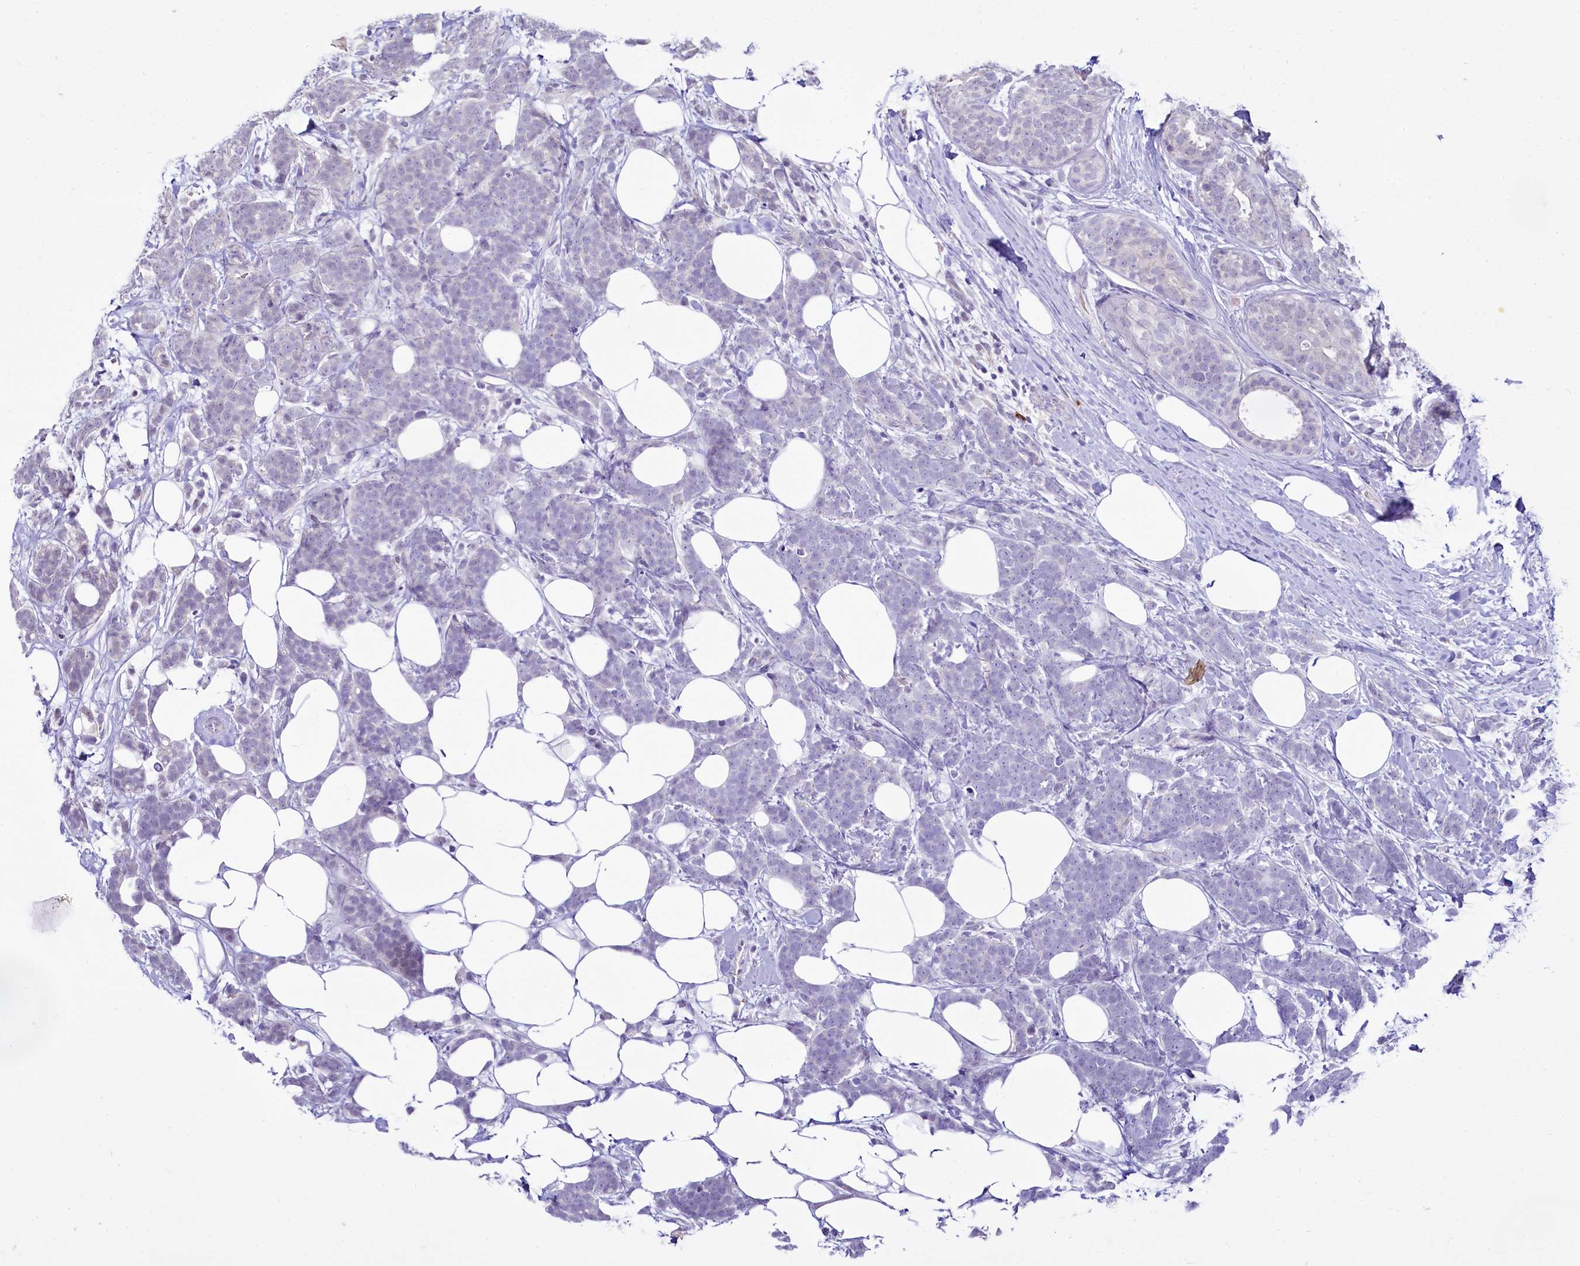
{"staining": {"intensity": "negative", "quantity": "none", "location": "none"}, "tissue": "breast cancer", "cell_type": "Tumor cells", "image_type": "cancer", "snomed": [{"axis": "morphology", "description": "Lobular carcinoma"}, {"axis": "topography", "description": "Breast"}], "caption": "IHC of human breast cancer (lobular carcinoma) demonstrates no staining in tumor cells. The staining was performed using DAB (3,3'-diaminobenzidine) to visualize the protein expression in brown, while the nuclei were stained in blue with hematoxylin (Magnification: 20x).", "gene": "BANK1", "patient": {"sex": "female", "age": 58}}